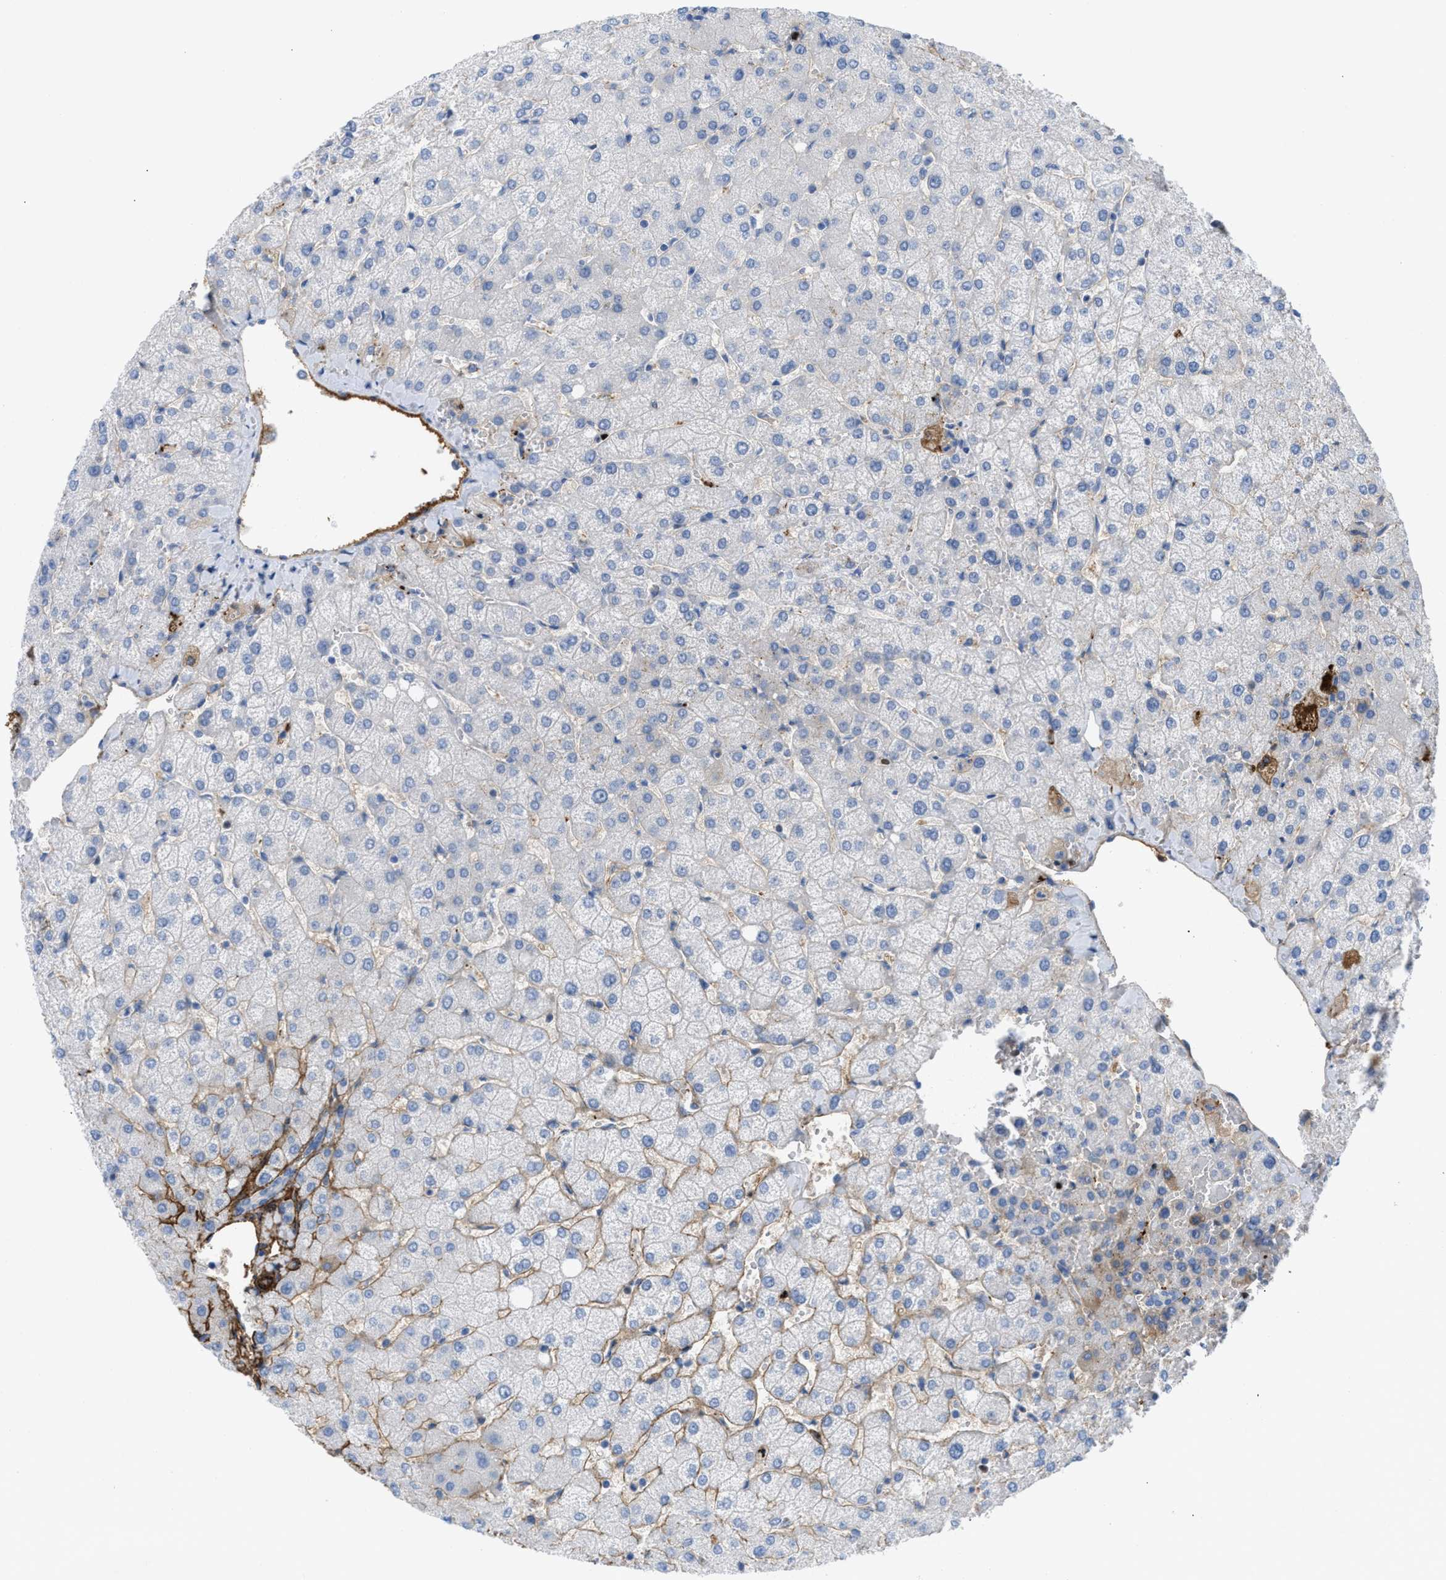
{"staining": {"intensity": "negative", "quantity": "none", "location": "none"}, "tissue": "liver", "cell_type": "Cholangiocytes", "image_type": "normal", "snomed": [{"axis": "morphology", "description": "Normal tissue, NOS"}, {"axis": "topography", "description": "Liver"}], "caption": "Immunohistochemistry image of normal human liver stained for a protein (brown), which shows no staining in cholangiocytes.", "gene": "LEF1", "patient": {"sex": "female", "age": 54}}